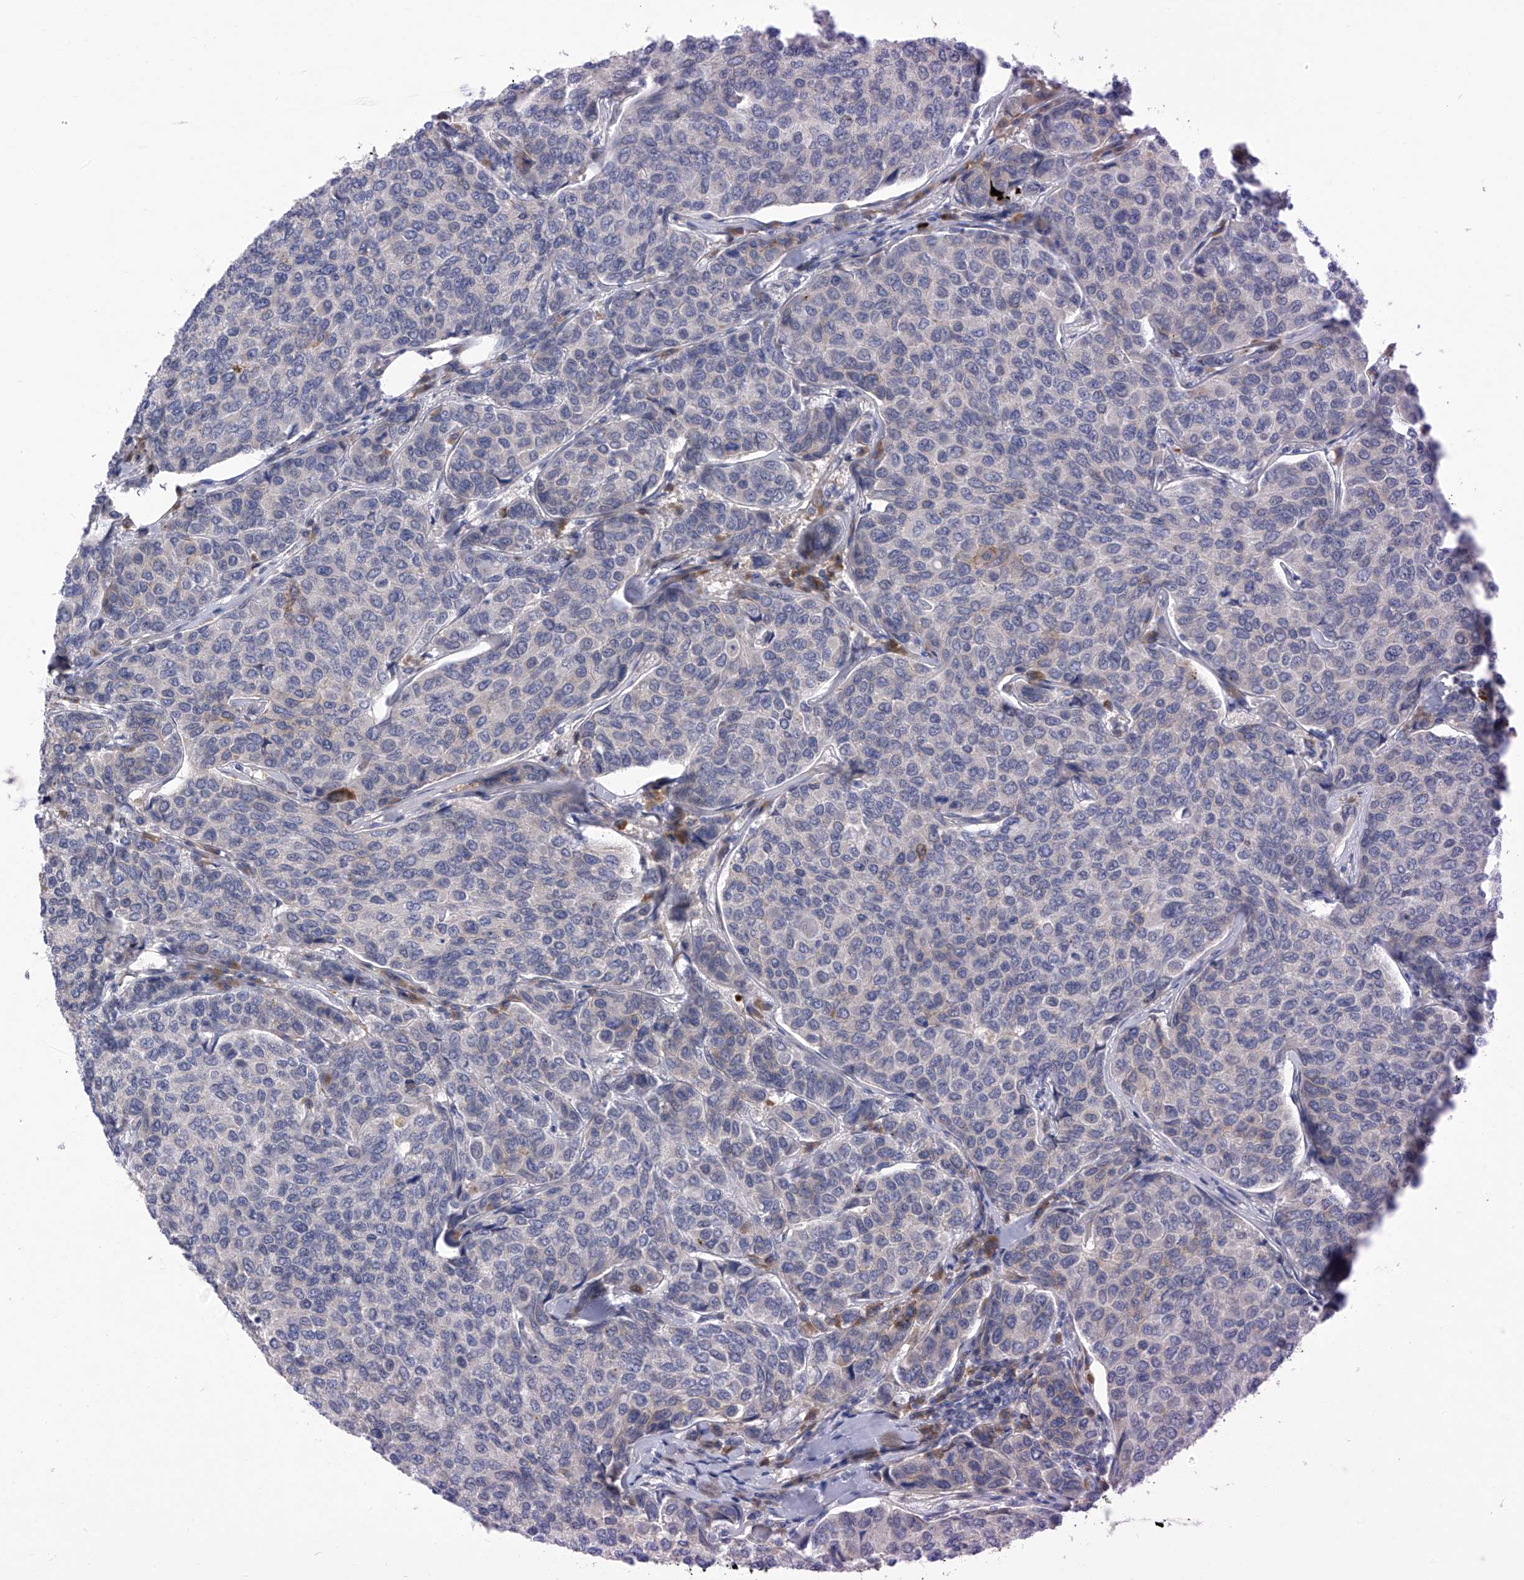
{"staining": {"intensity": "negative", "quantity": "none", "location": "none"}, "tissue": "breast cancer", "cell_type": "Tumor cells", "image_type": "cancer", "snomed": [{"axis": "morphology", "description": "Duct carcinoma"}, {"axis": "topography", "description": "Breast"}], "caption": "This is a image of immunohistochemistry staining of breast cancer (intraductal carcinoma), which shows no positivity in tumor cells. (DAB immunohistochemistry (IHC) with hematoxylin counter stain).", "gene": "SLCO4A1", "patient": {"sex": "female", "age": 55}}